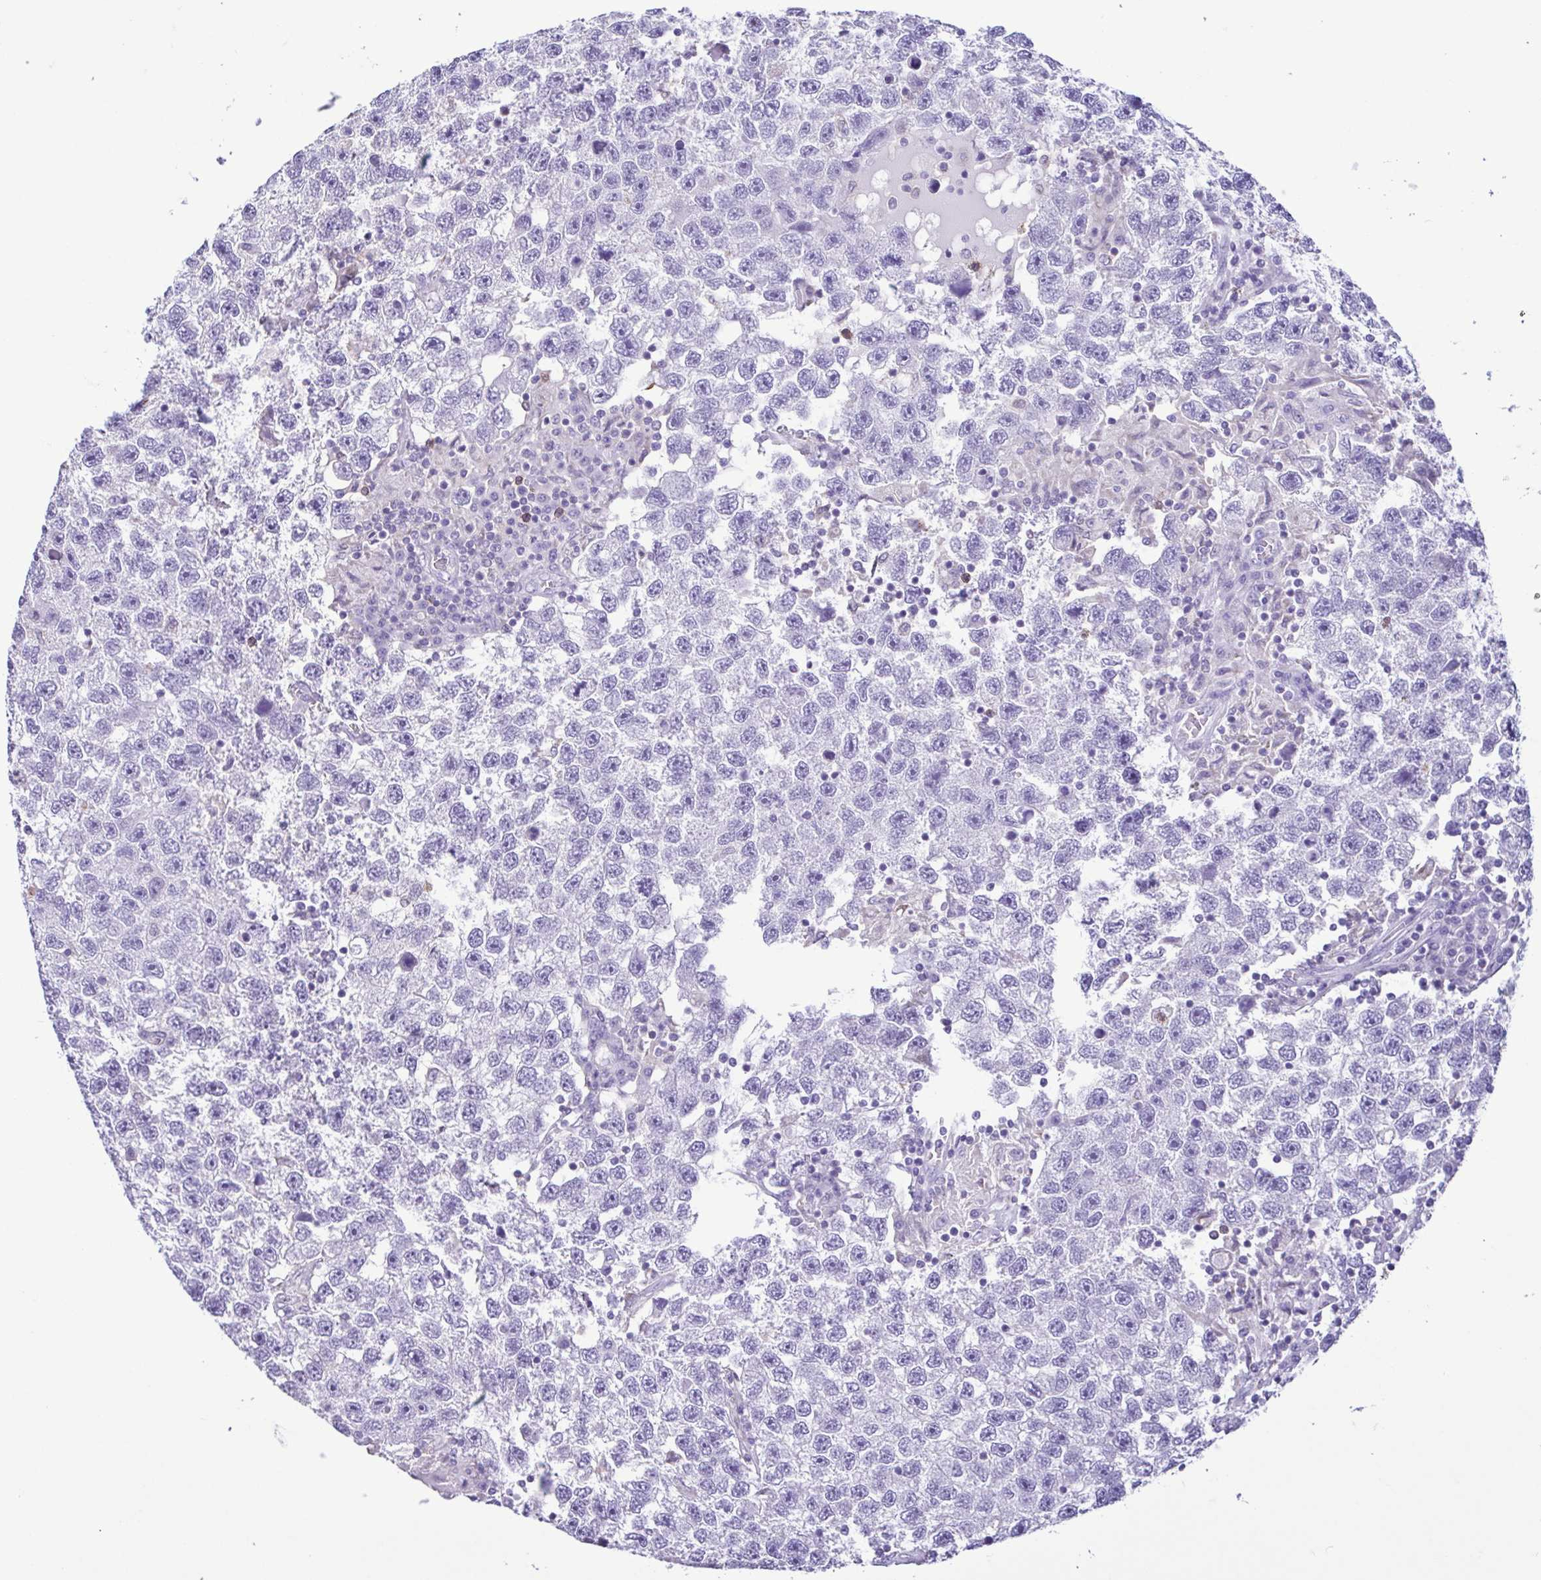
{"staining": {"intensity": "negative", "quantity": "none", "location": "none"}, "tissue": "testis cancer", "cell_type": "Tumor cells", "image_type": "cancer", "snomed": [{"axis": "morphology", "description": "Seminoma, NOS"}, {"axis": "topography", "description": "Testis"}], "caption": "High power microscopy photomicrograph of an immunohistochemistry (IHC) micrograph of testis cancer, revealing no significant expression in tumor cells.", "gene": "CBY2", "patient": {"sex": "male", "age": 26}}